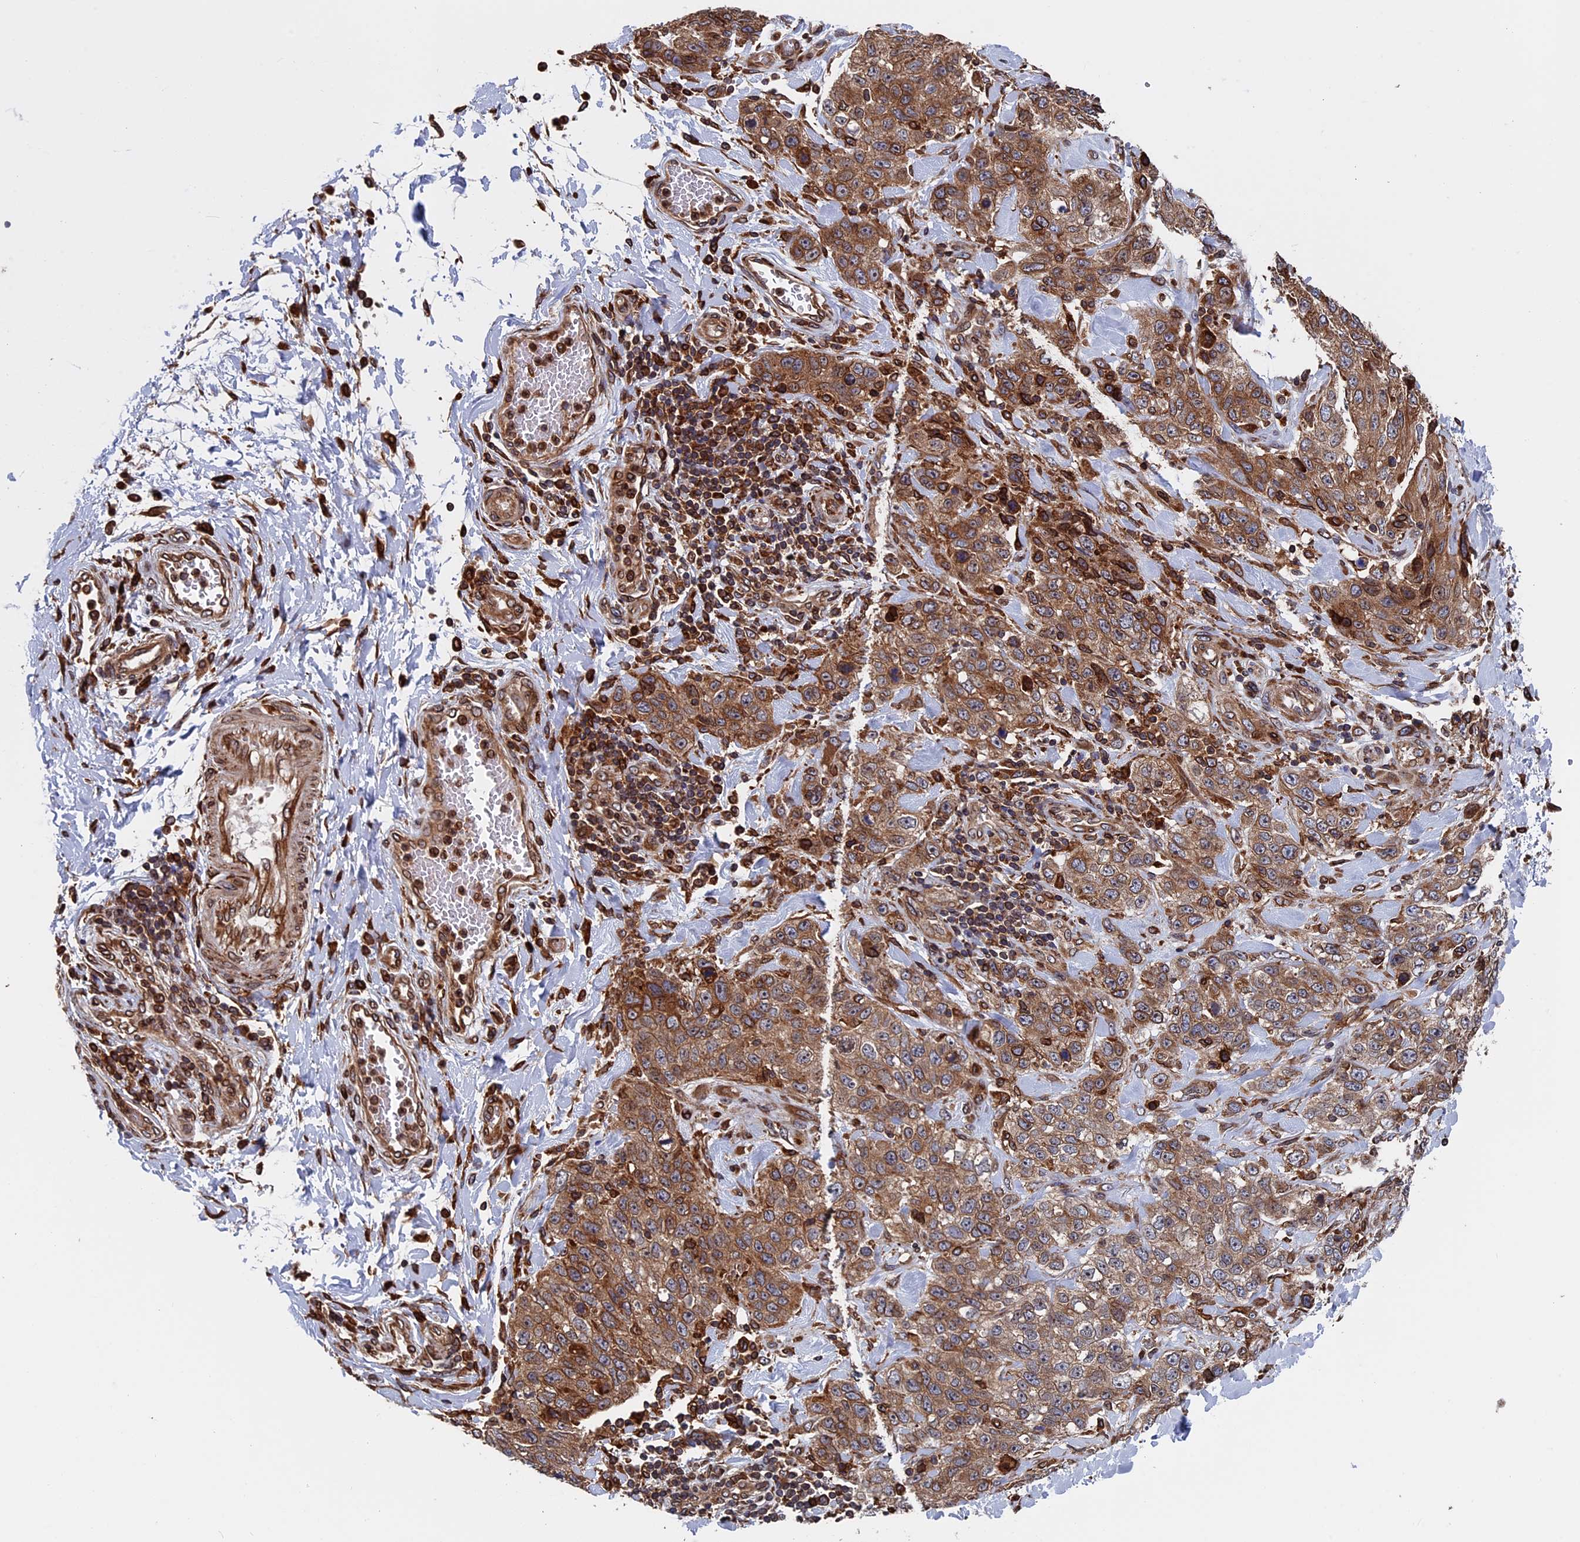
{"staining": {"intensity": "moderate", "quantity": ">75%", "location": "cytoplasmic/membranous"}, "tissue": "stomach cancer", "cell_type": "Tumor cells", "image_type": "cancer", "snomed": [{"axis": "morphology", "description": "Adenocarcinoma, NOS"}, {"axis": "topography", "description": "Stomach"}], "caption": "Moderate cytoplasmic/membranous protein staining is present in approximately >75% of tumor cells in adenocarcinoma (stomach).", "gene": "RPUSD1", "patient": {"sex": "male", "age": 48}}